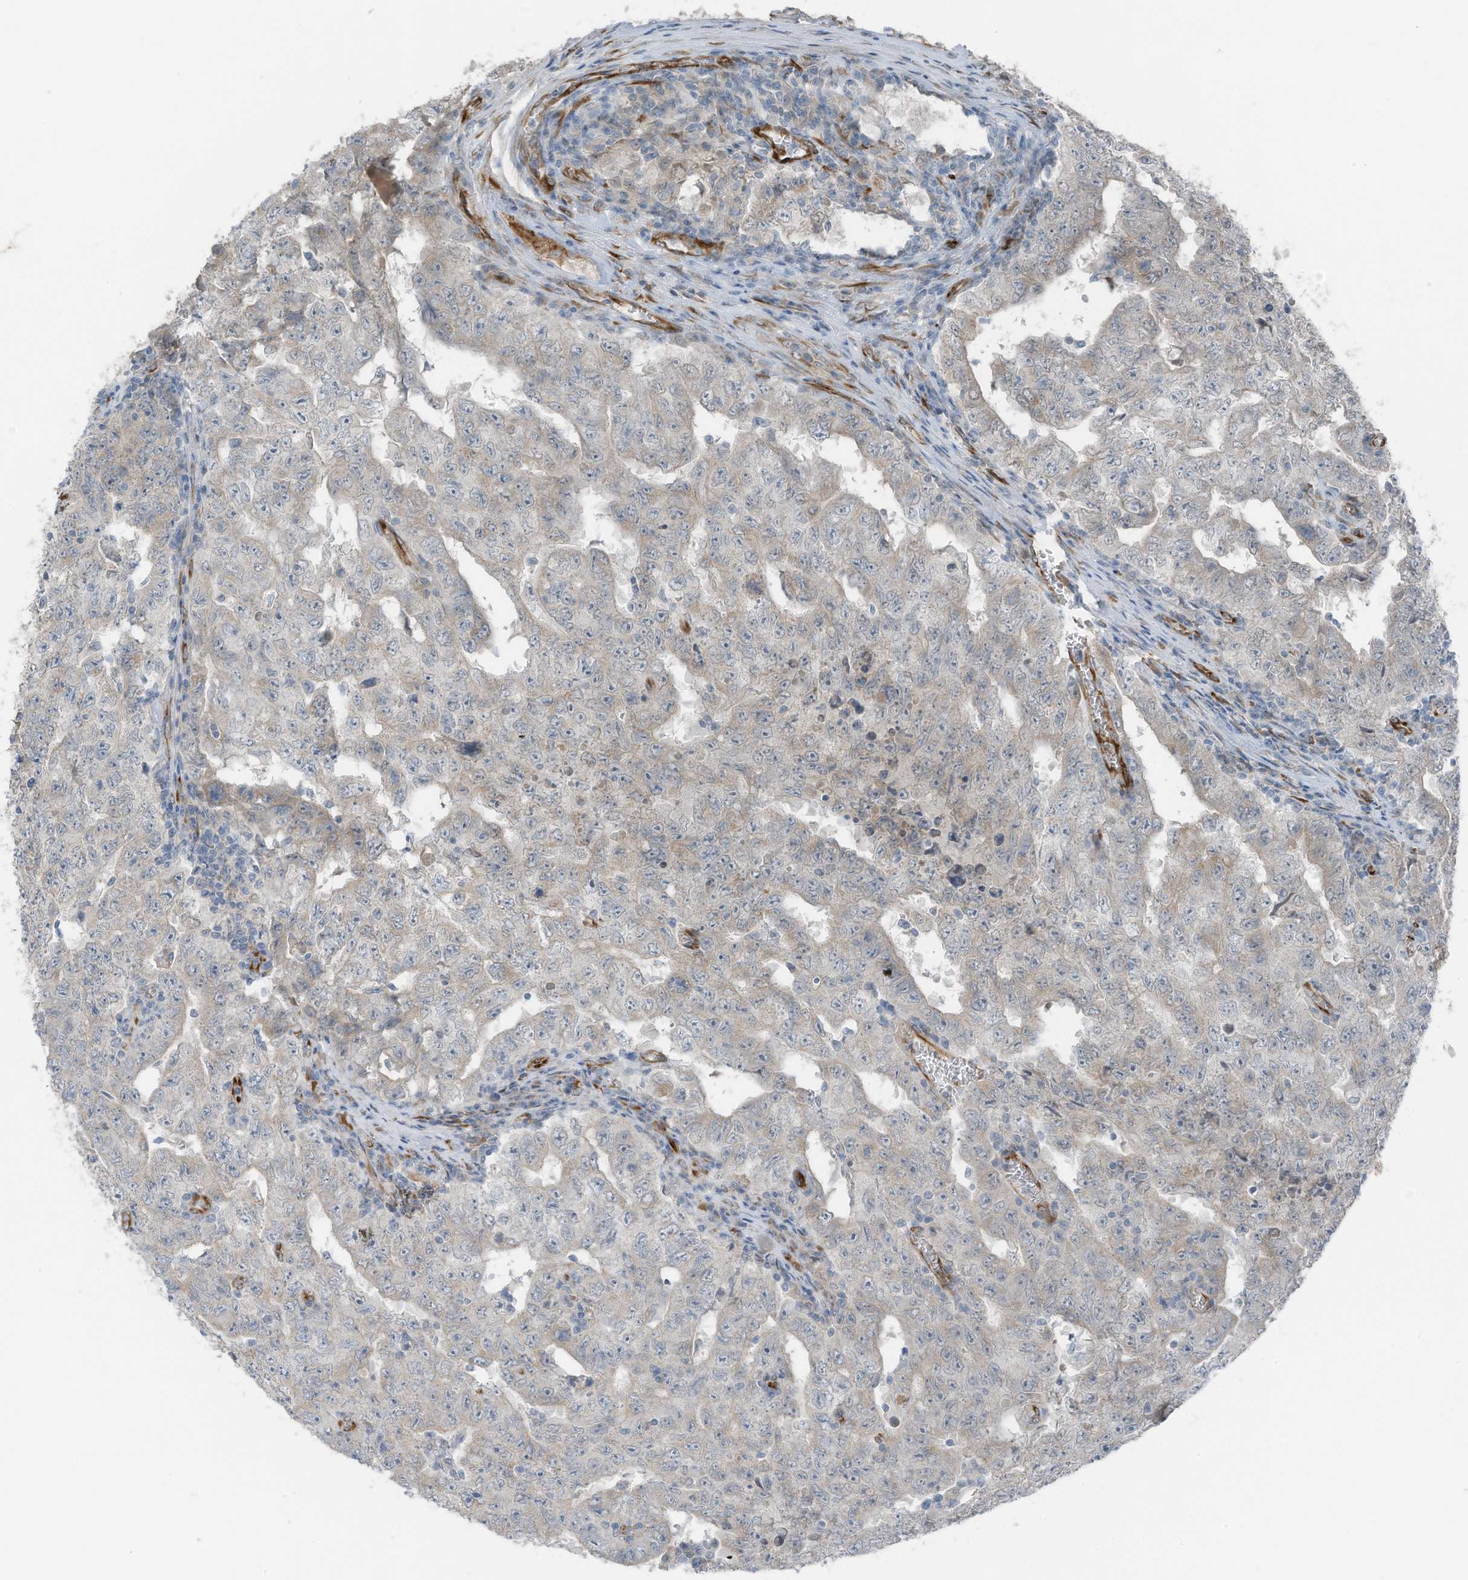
{"staining": {"intensity": "negative", "quantity": "none", "location": "none"}, "tissue": "testis cancer", "cell_type": "Tumor cells", "image_type": "cancer", "snomed": [{"axis": "morphology", "description": "Carcinoma, Embryonal, NOS"}, {"axis": "topography", "description": "Testis"}], "caption": "Immunohistochemistry of testis cancer (embryonal carcinoma) exhibits no staining in tumor cells.", "gene": "ARHGEF33", "patient": {"sex": "male", "age": 26}}